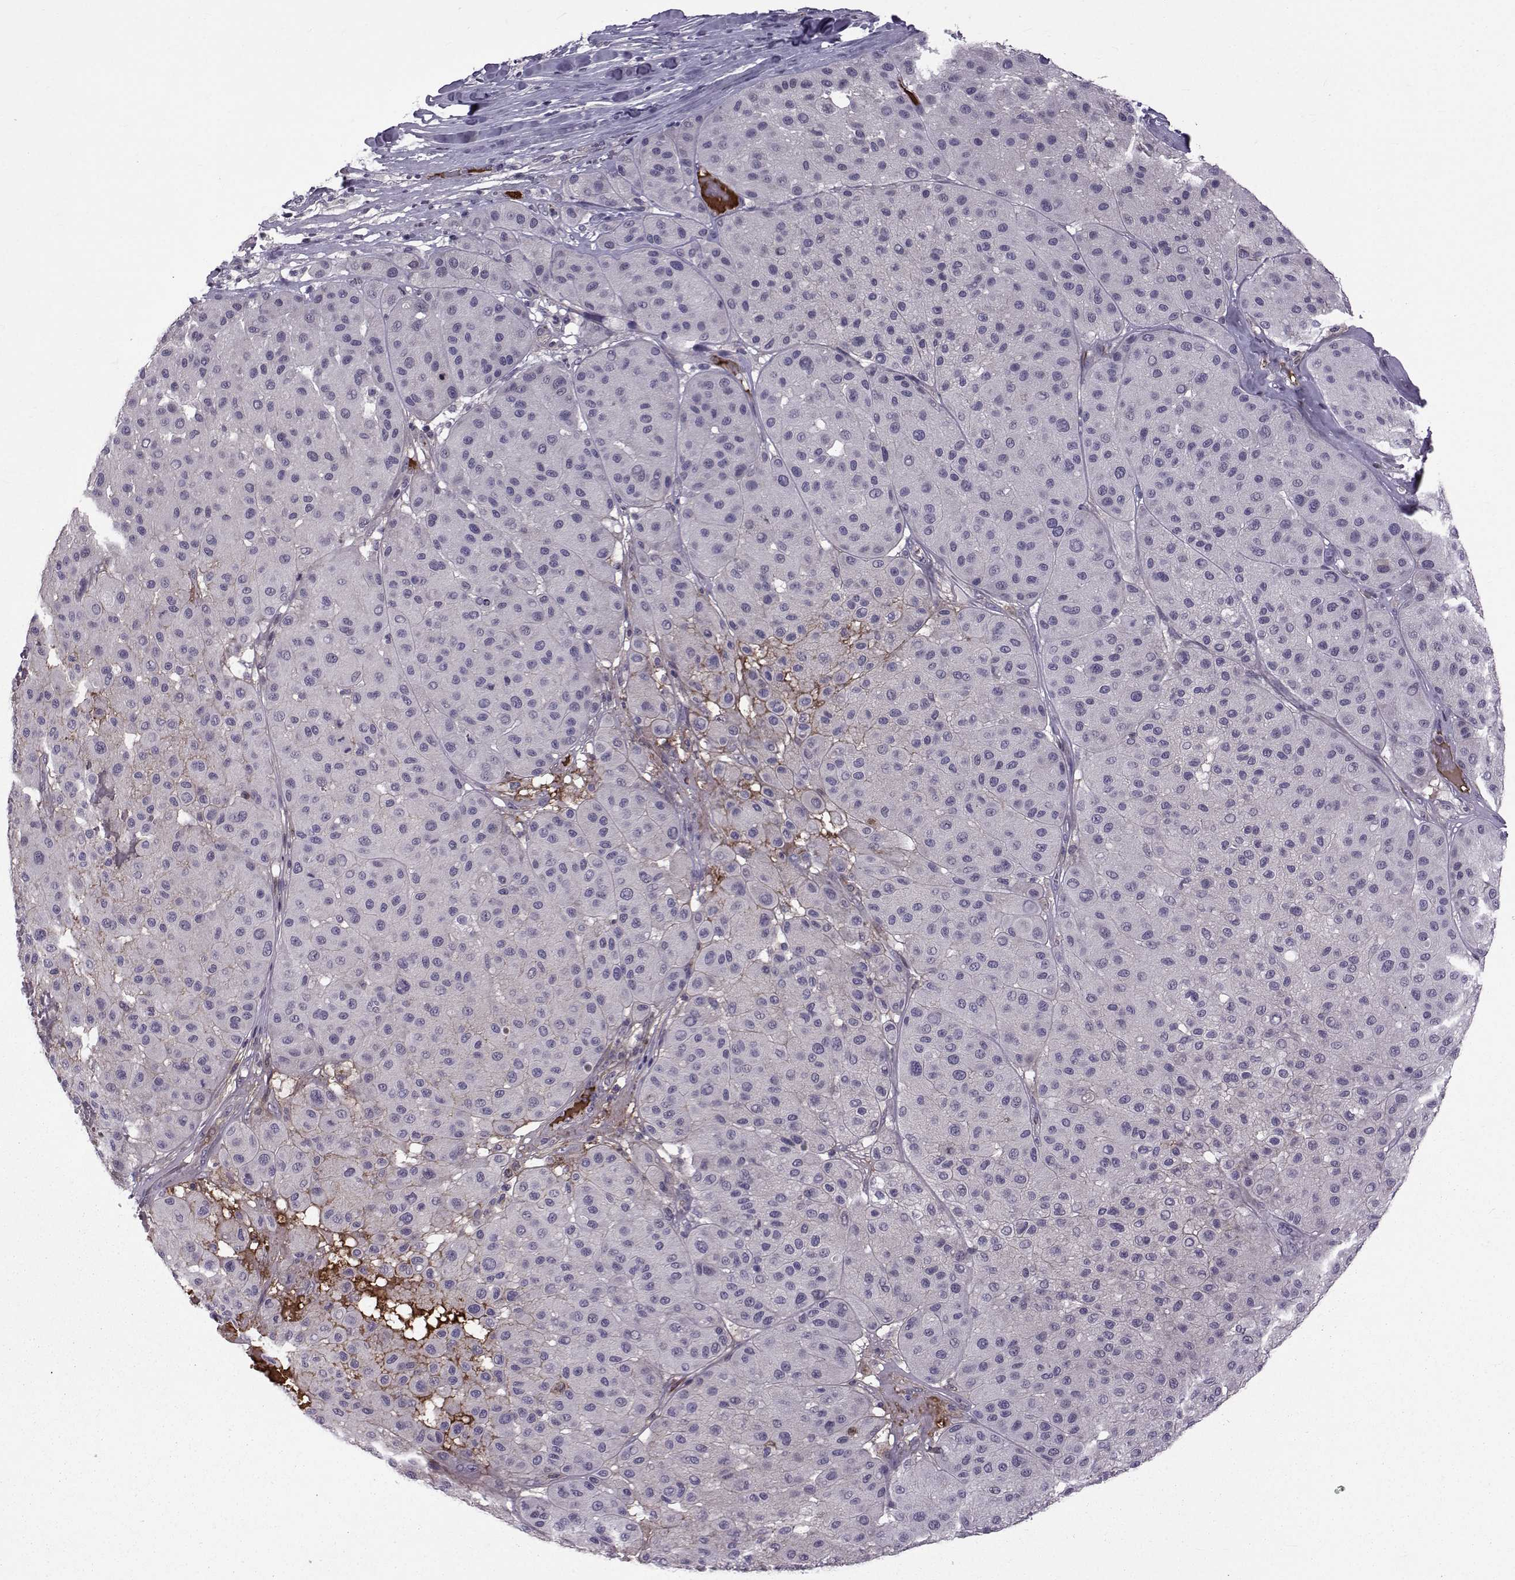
{"staining": {"intensity": "negative", "quantity": "none", "location": "none"}, "tissue": "melanoma", "cell_type": "Tumor cells", "image_type": "cancer", "snomed": [{"axis": "morphology", "description": "Malignant melanoma, Metastatic site"}, {"axis": "topography", "description": "Smooth muscle"}], "caption": "Immunohistochemistry (IHC) of malignant melanoma (metastatic site) displays no staining in tumor cells. Nuclei are stained in blue.", "gene": "TNFRSF11B", "patient": {"sex": "male", "age": 41}}